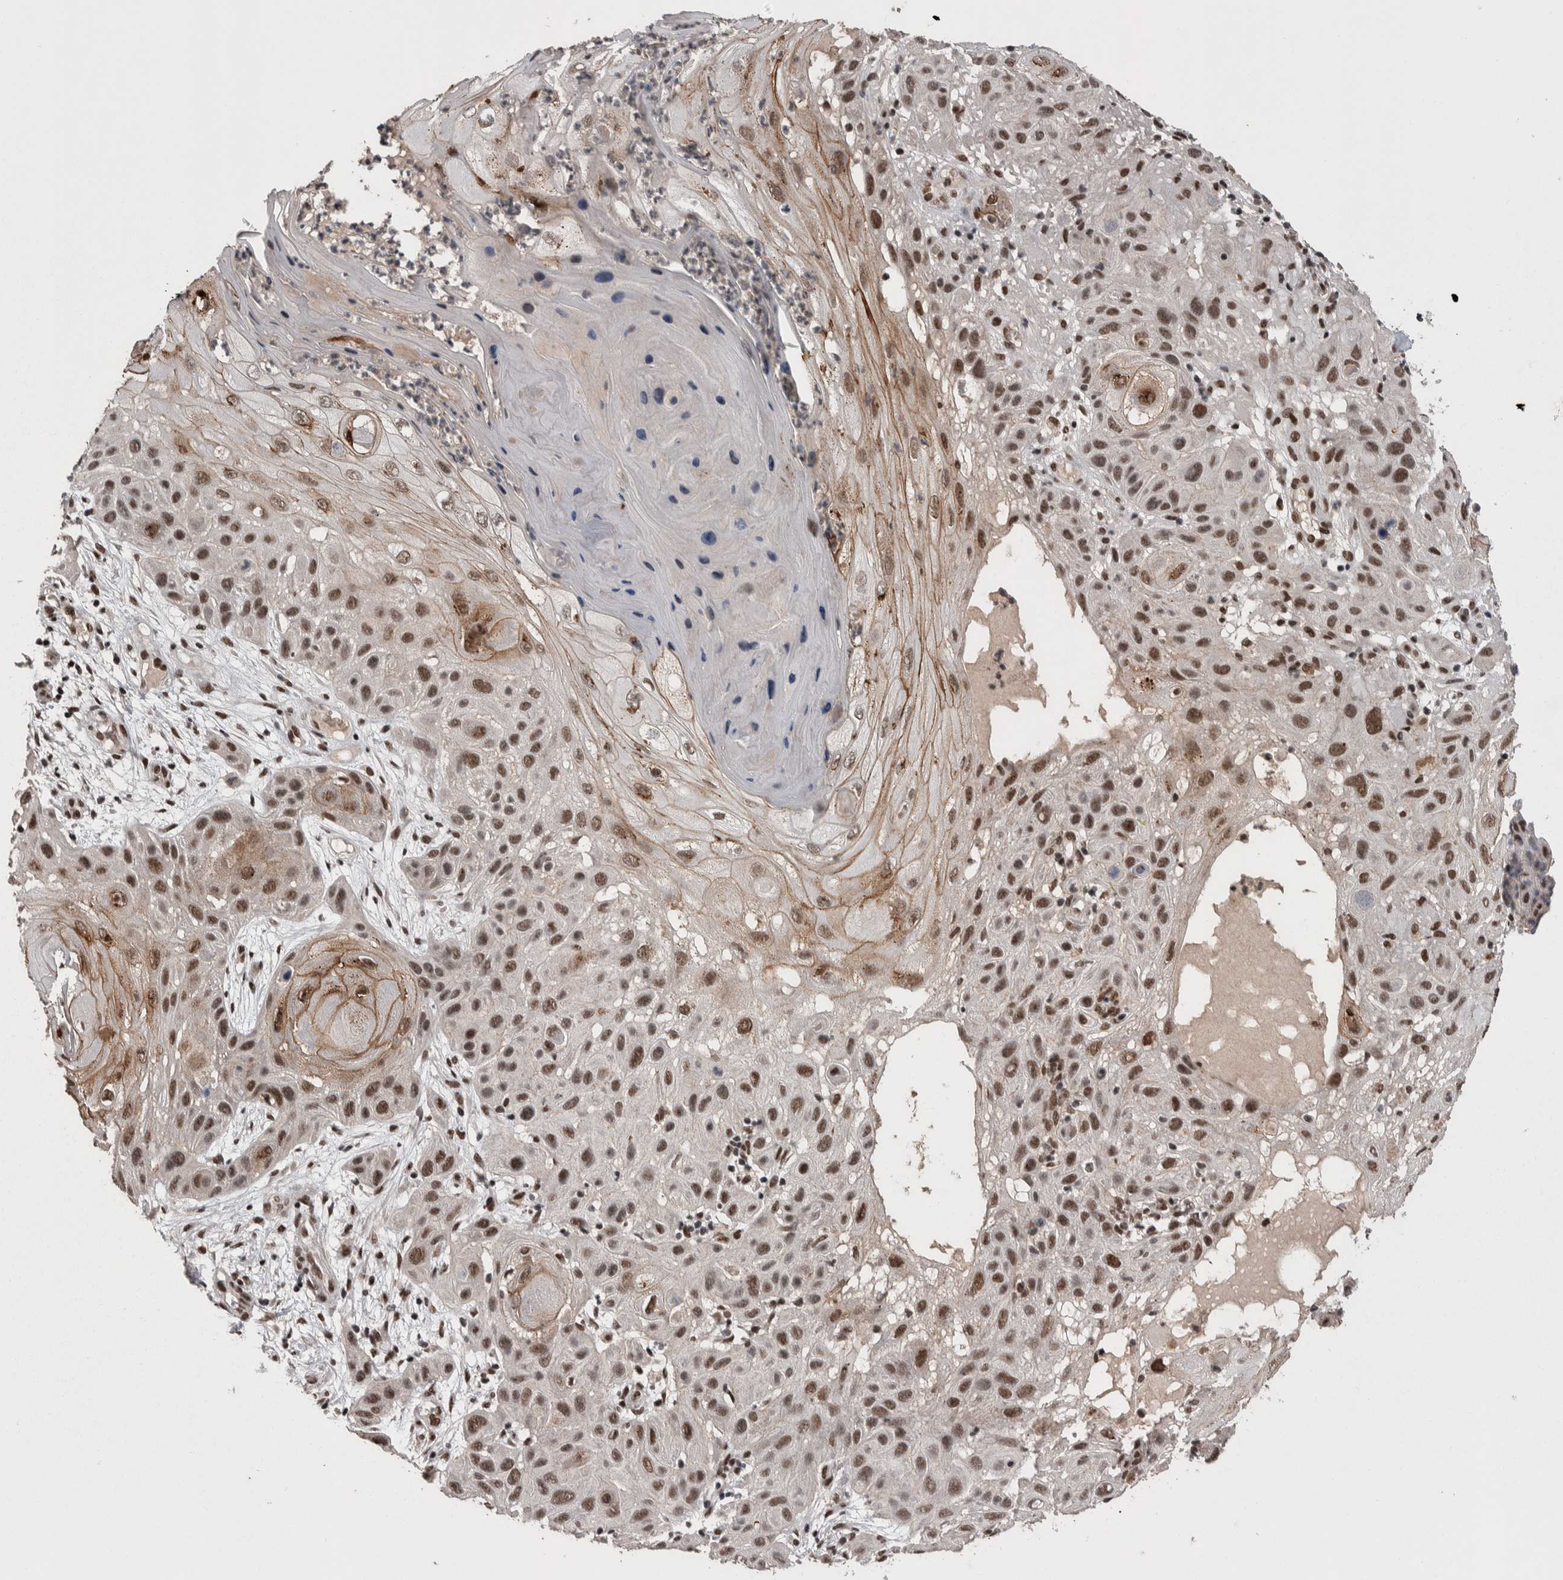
{"staining": {"intensity": "moderate", "quantity": ">75%", "location": "nuclear"}, "tissue": "skin cancer", "cell_type": "Tumor cells", "image_type": "cancer", "snomed": [{"axis": "morphology", "description": "Squamous cell carcinoma, NOS"}, {"axis": "topography", "description": "Skin"}], "caption": "IHC histopathology image of human skin squamous cell carcinoma stained for a protein (brown), which demonstrates medium levels of moderate nuclear positivity in about >75% of tumor cells.", "gene": "DMTF1", "patient": {"sex": "female", "age": 96}}